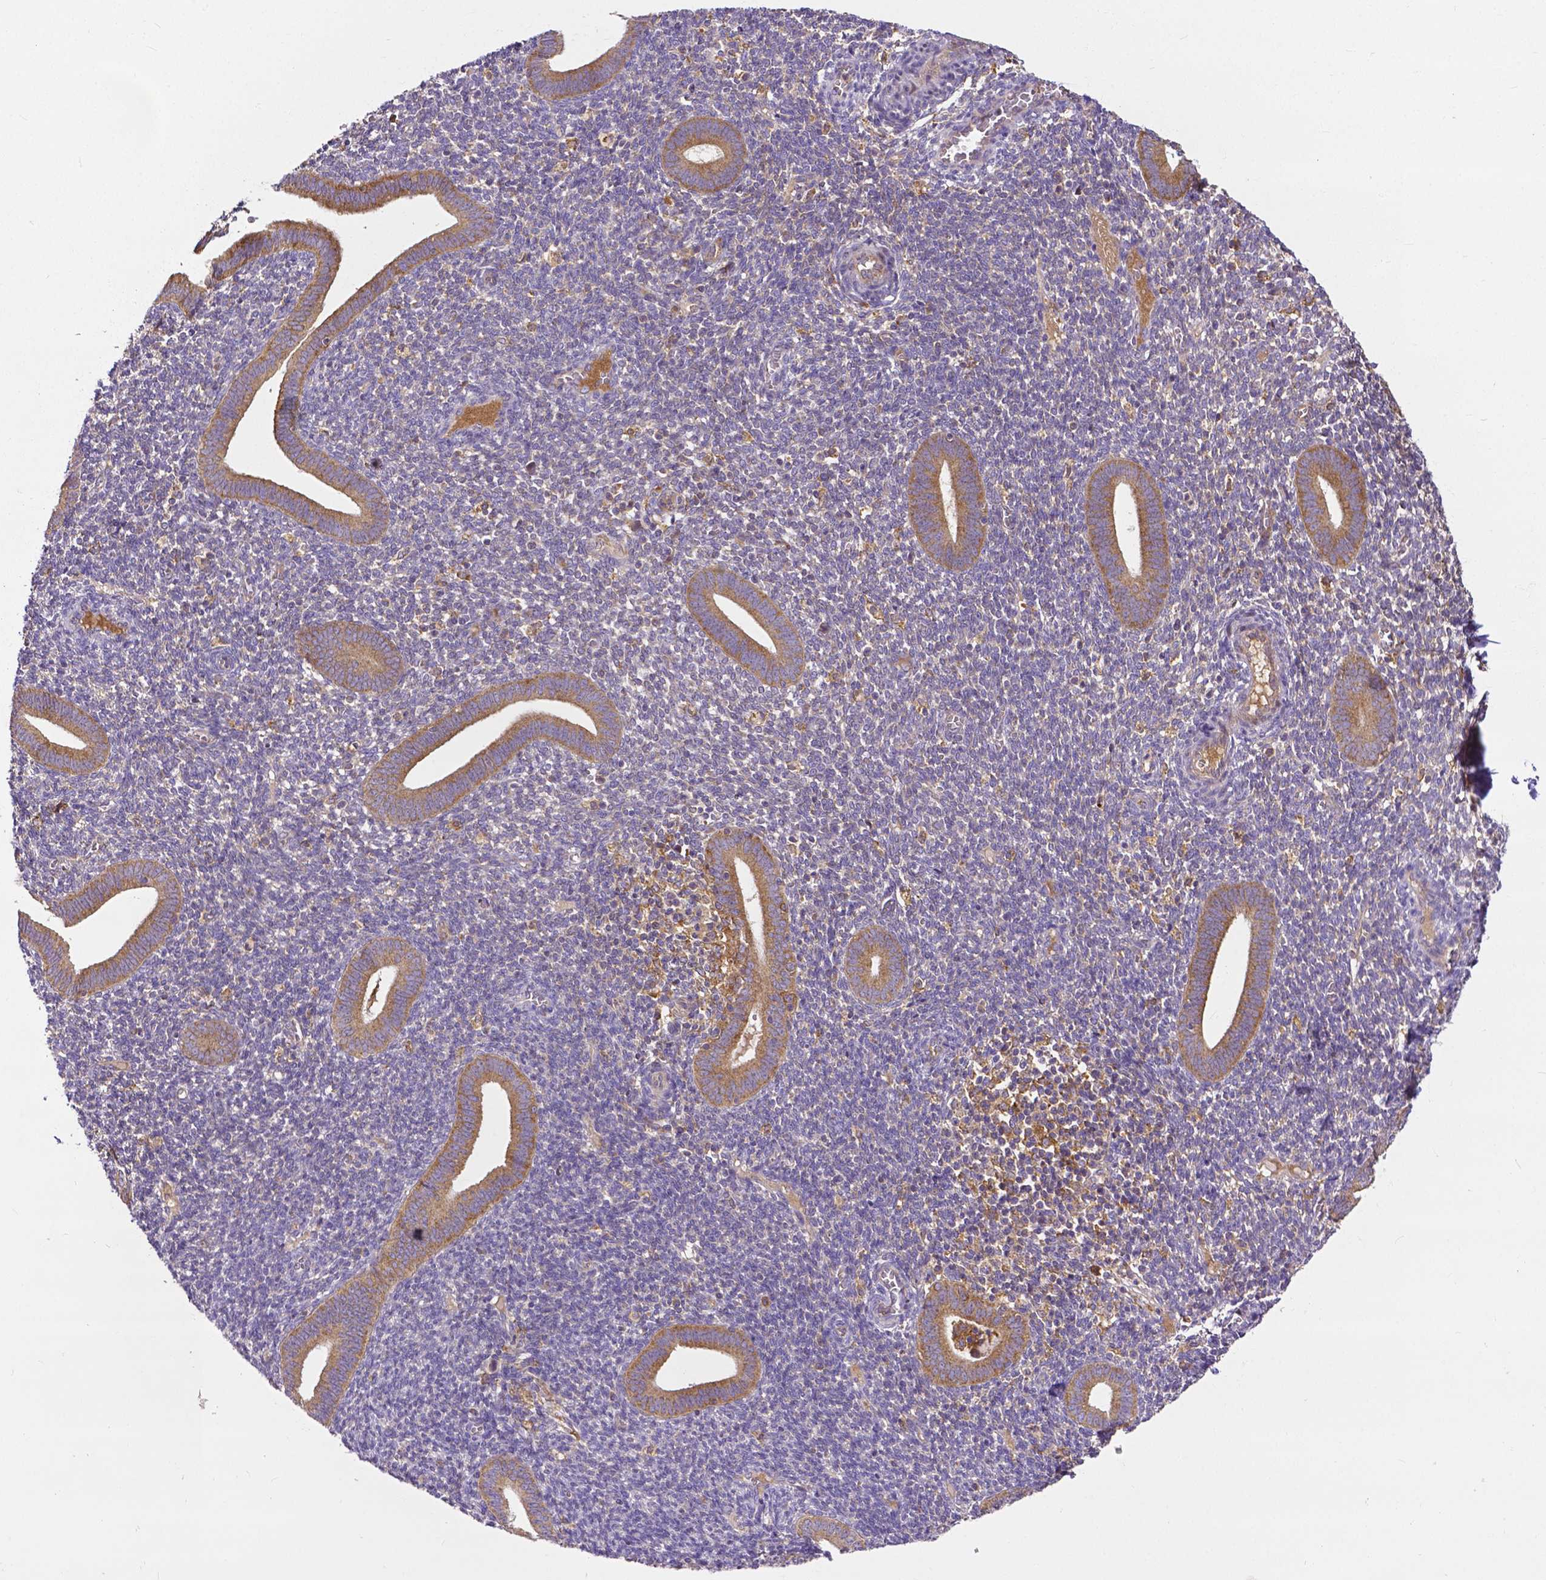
{"staining": {"intensity": "negative", "quantity": "none", "location": "none"}, "tissue": "endometrium", "cell_type": "Cells in endometrial stroma", "image_type": "normal", "snomed": [{"axis": "morphology", "description": "Normal tissue, NOS"}, {"axis": "topography", "description": "Endometrium"}], "caption": "Histopathology image shows no significant protein expression in cells in endometrial stroma of unremarkable endometrium. Brightfield microscopy of IHC stained with DAB (brown) and hematoxylin (blue), captured at high magnification.", "gene": "DICER1", "patient": {"sex": "female", "age": 25}}